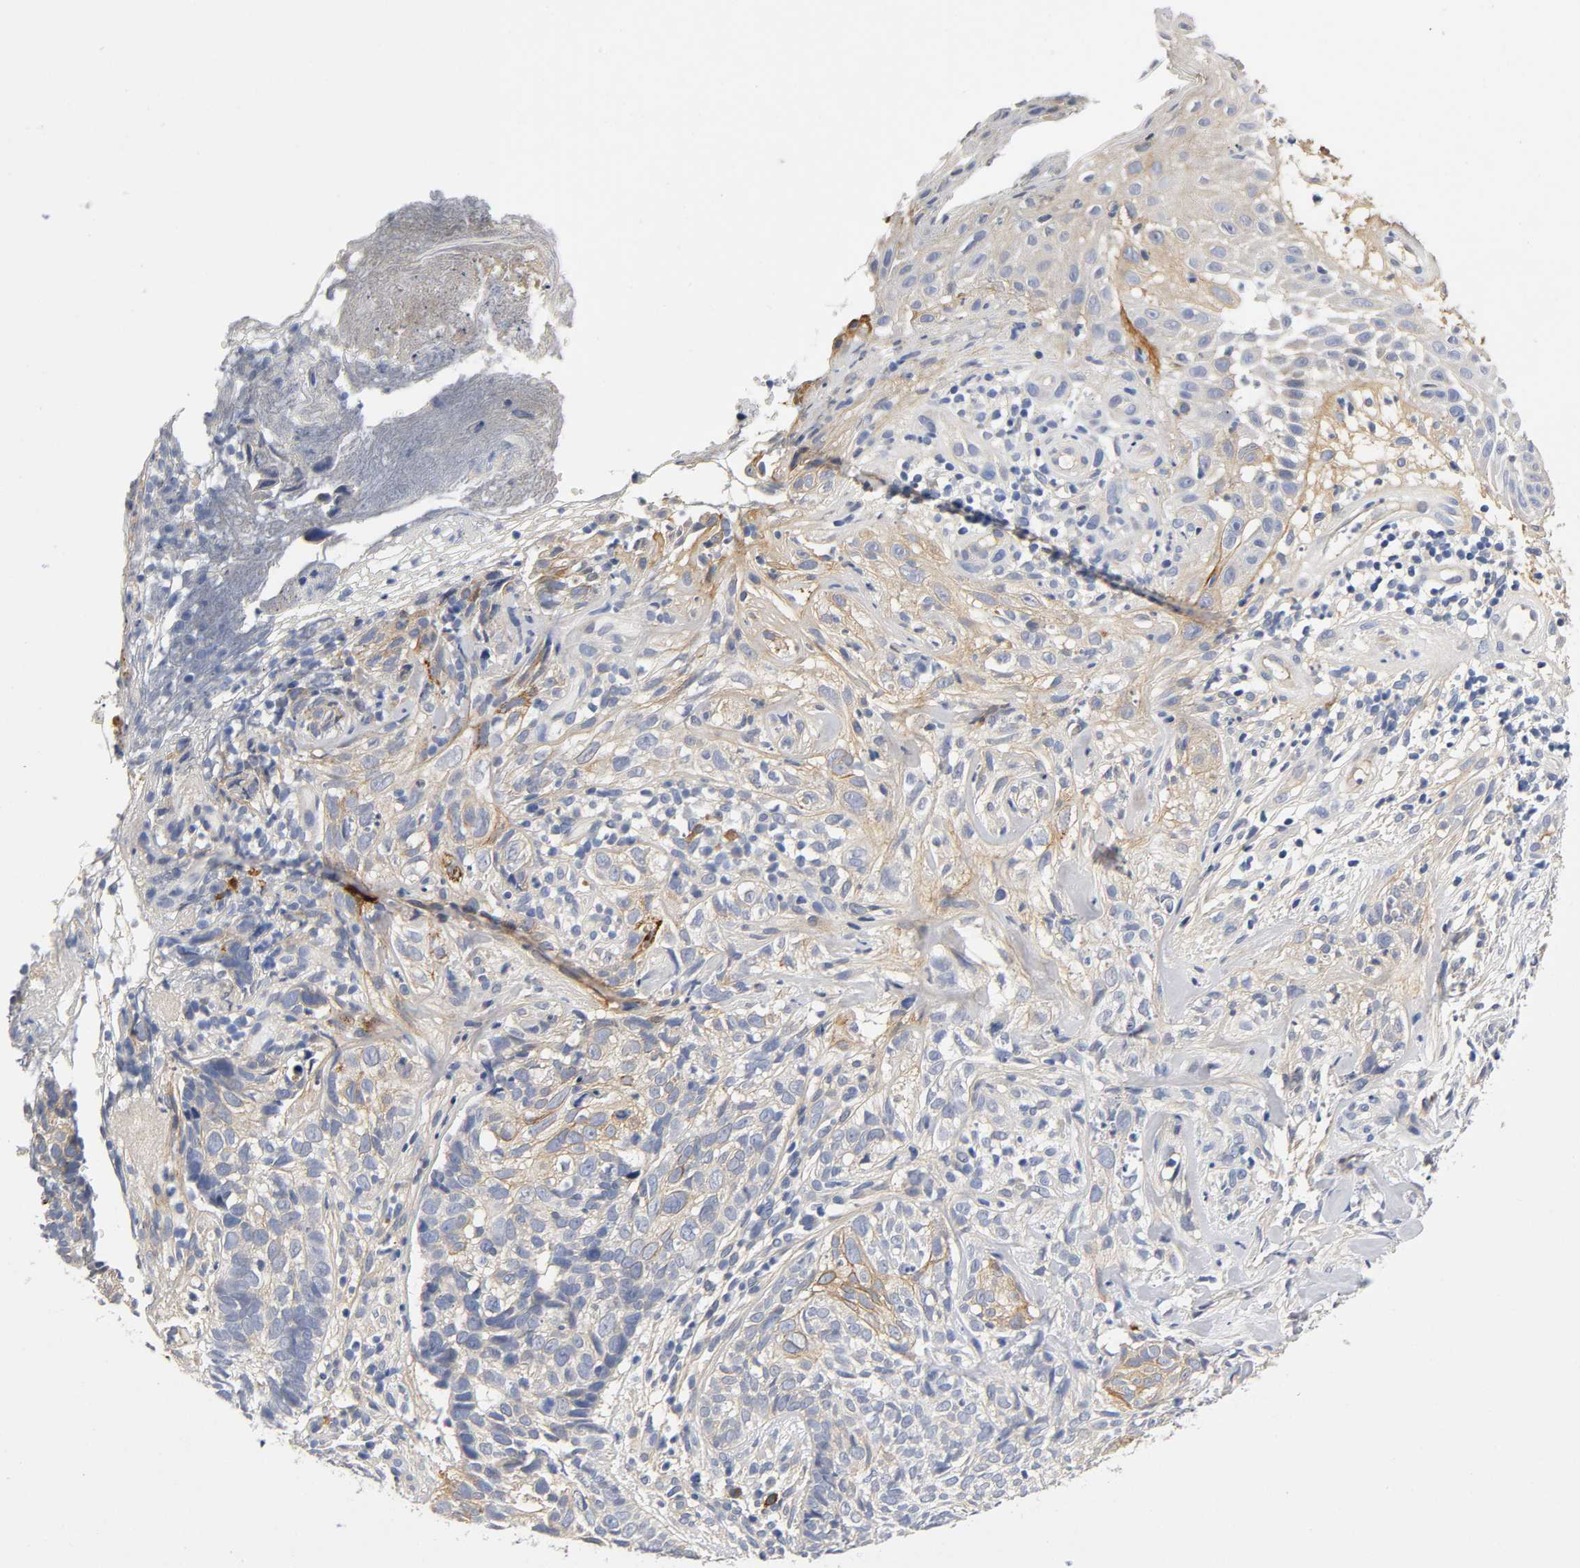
{"staining": {"intensity": "weak", "quantity": "25%-75%", "location": "cytoplasmic/membranous"}, "tissue": "skin cancer", "cell_type": "Tumor cells", "image_type": "cancer", "snomed": [{"axis": "morphology", "description": "Basal cell carcinoma"}, {"axis": "topography", "description": "Skin"}], "caption": "An immunohistochemistry (IHC) histopathology image of neoplastic tissue is shown. Protein staining in brown labels weak cytoplasmic/membranous positivity in skin cancer within tumor cells. Nuclei are stained in blue.", "gene": "TNC", "patient": {"sex": "male", "age": 72}}